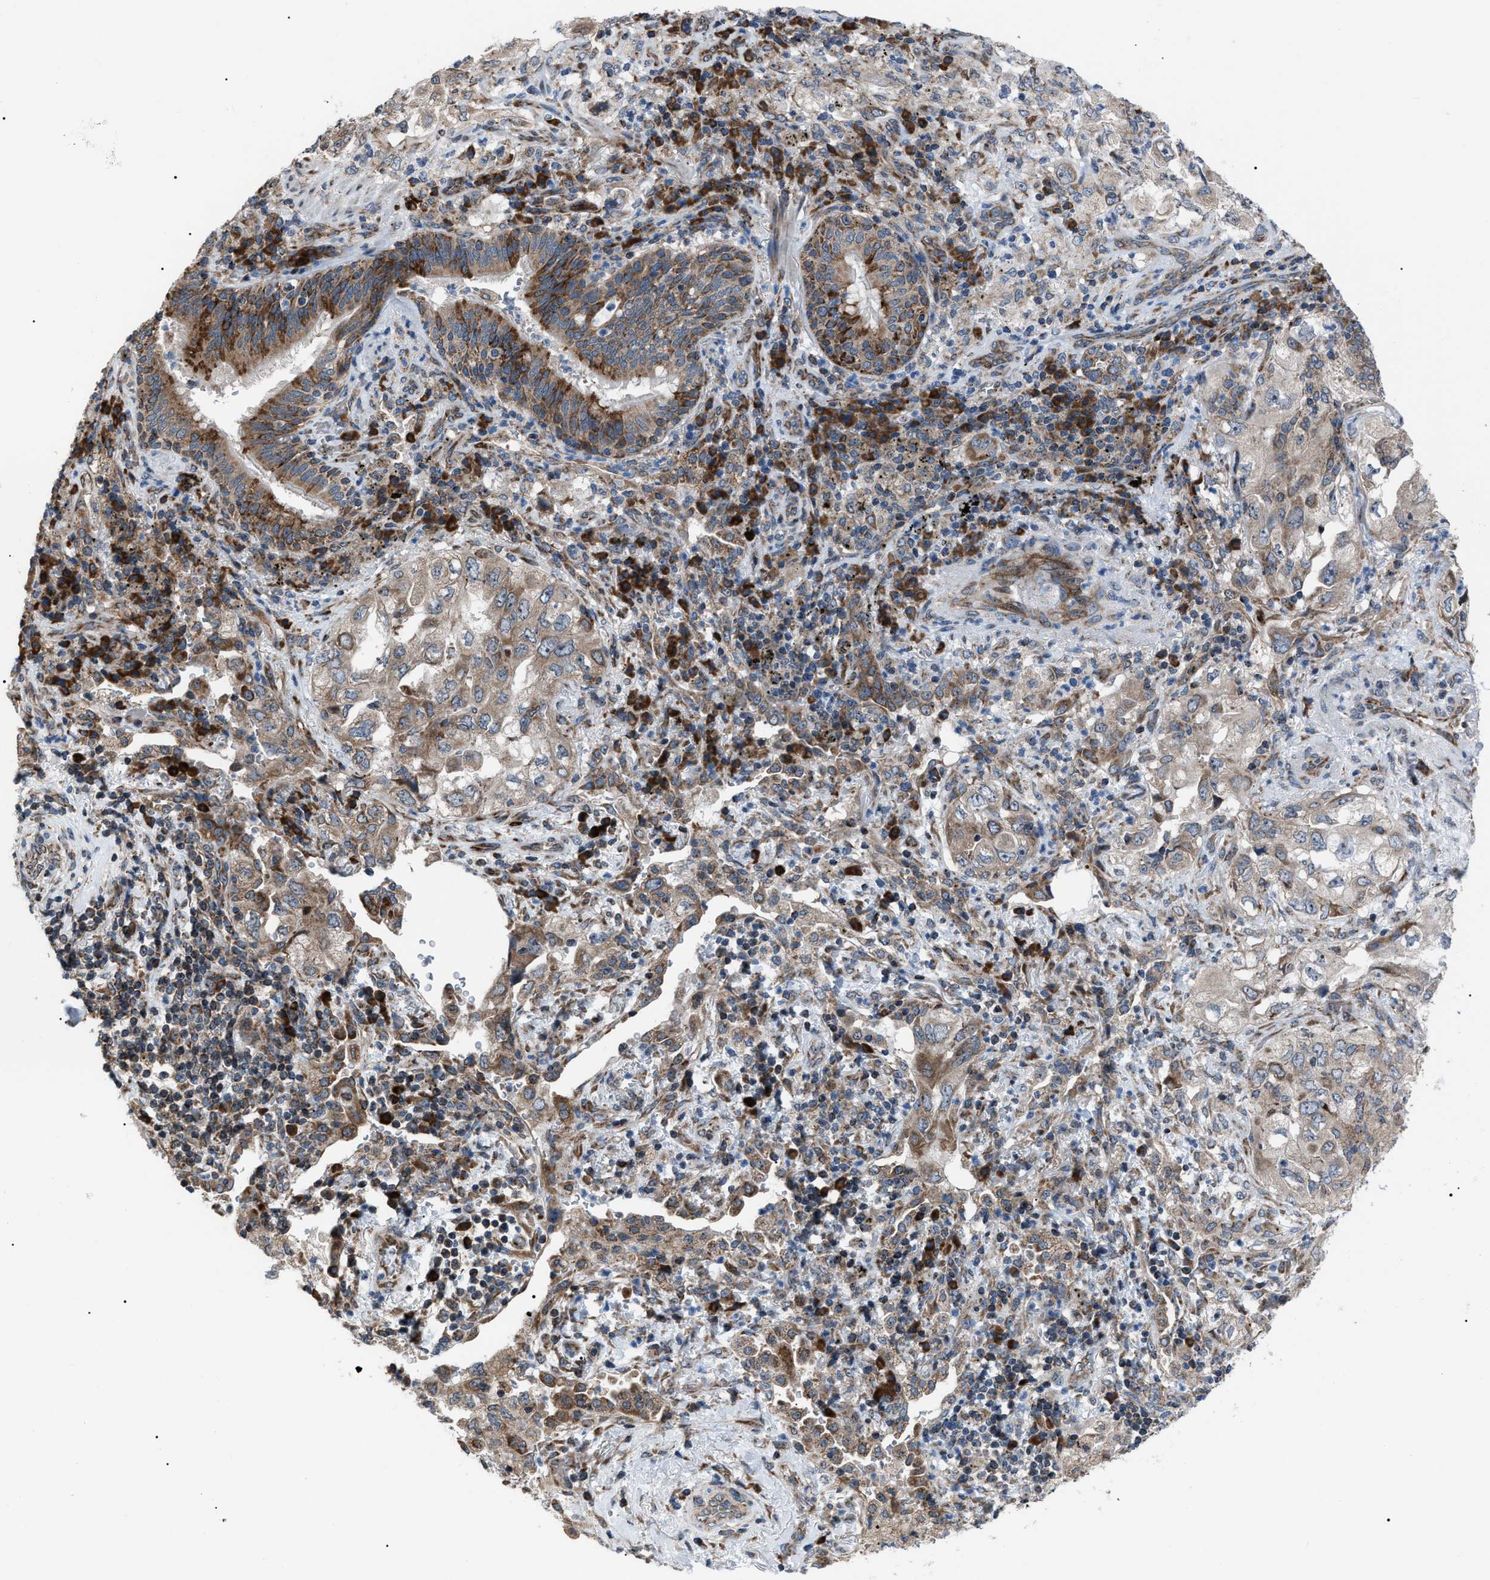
{"staining": {"intensity": "moderate", "quantity": ">75%", "location": "cytoplasmic/membranous"}, "tissue": "lung cancer", "cell_type": "Tumor cells", "image_type": "cancer", "snomed": [{"axis": "morphology", "description": "Adenocarcinoma, NOS"}, {"axis": "topography", "description": "Lung"}], "caption": "Moderate cytoplasmic/membranous expression for a protein is seen in approximately >75% of tumor cells of lung cancer (adenocarcinoma) using immunohistochemistry.", "gene": "AGO2", "patient": {"sex": "male", "age": 64}}